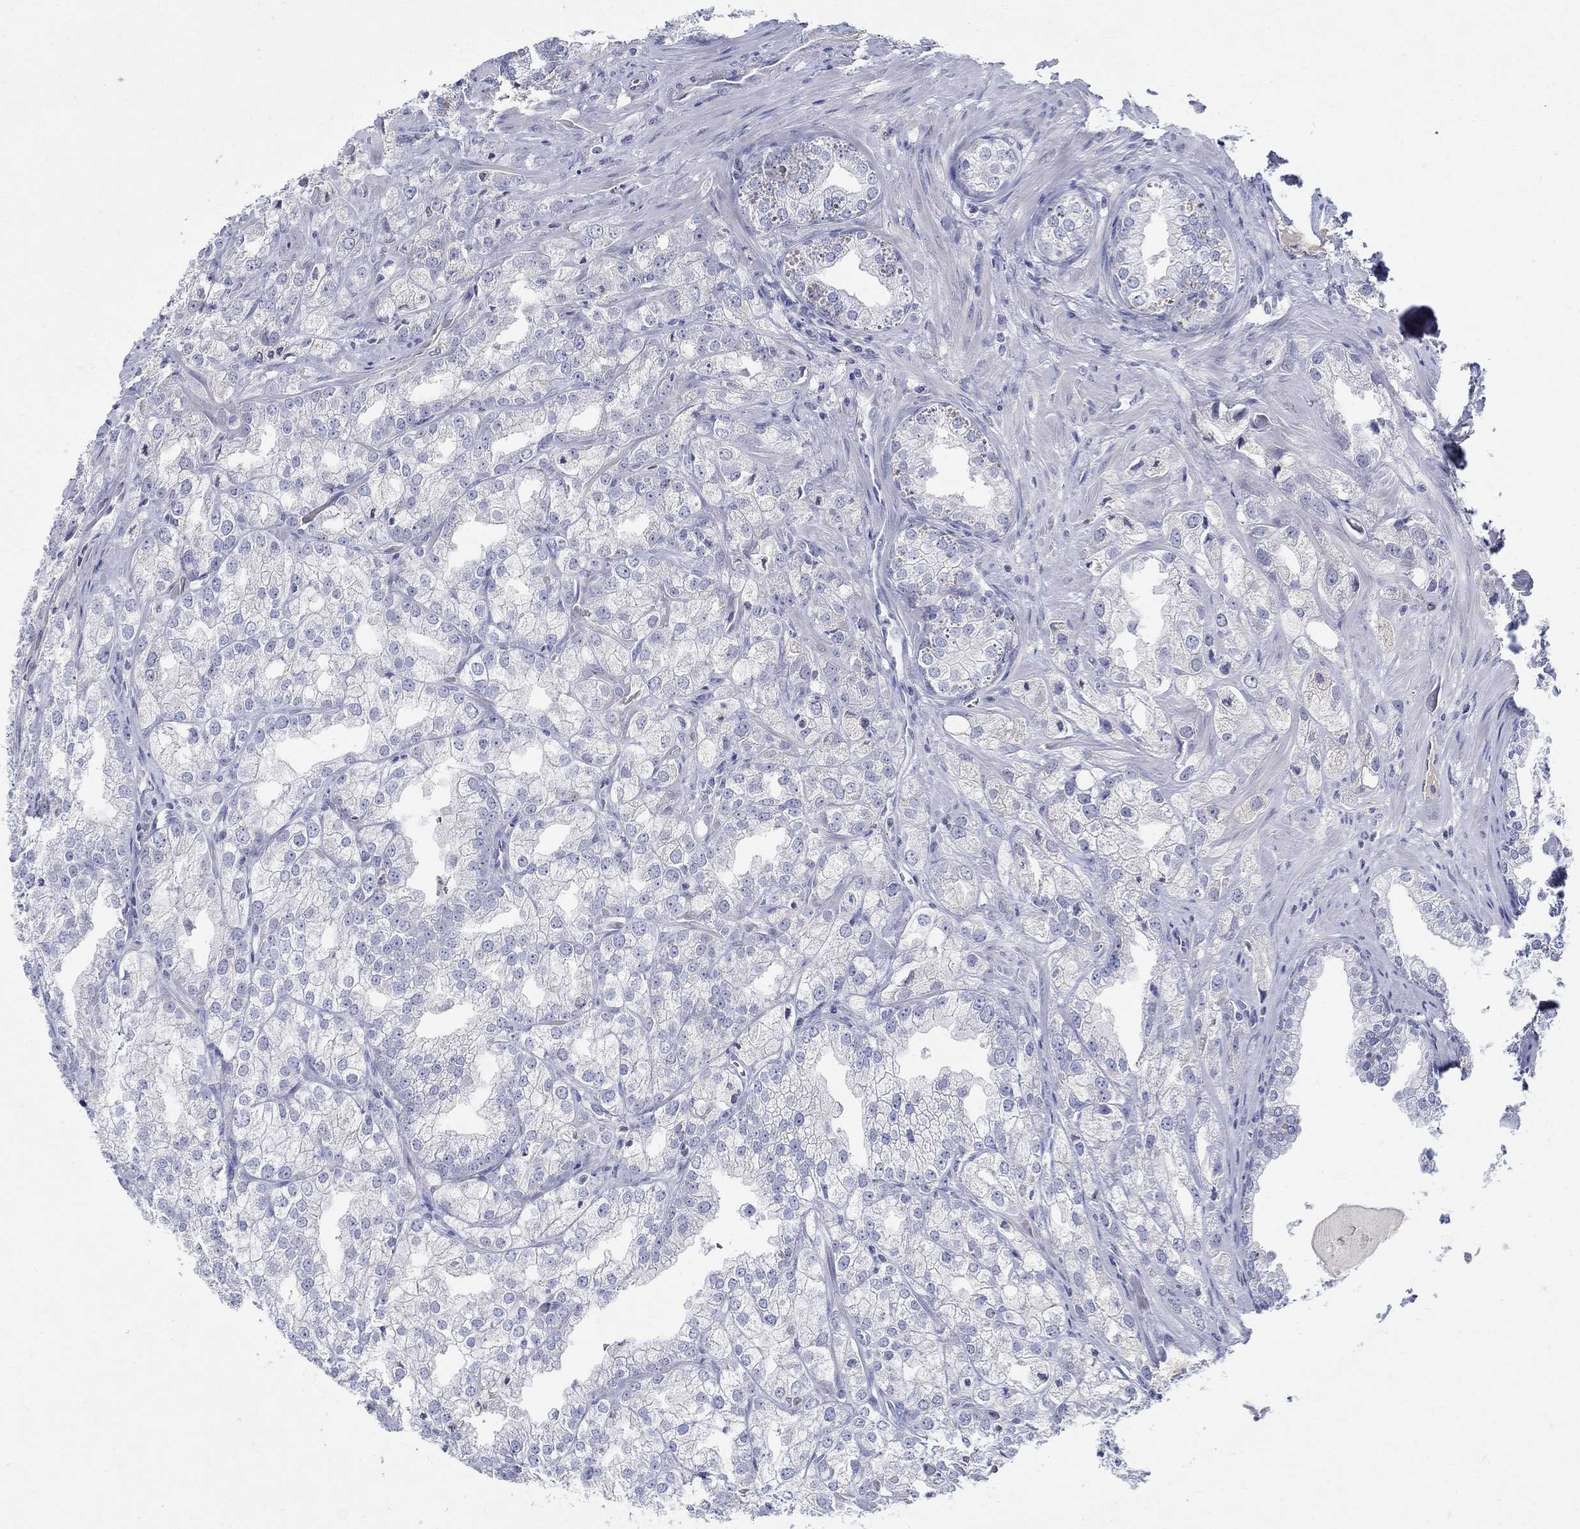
{"staining": {"intensity": "negative", "quantity": "none", "location": "none"}, "tissue": "prostate cancer", "cell_type": "Tumor cells", "image_type": "cancer", "snomed": [{"axis": "morphology", "description": "Adenocarcinoma, NOS"}, {"axis": "topography", "description": "Prostate"}], "caption": "This is an immunohistochemistry (IHC) photomicrograph of adenocarcinoma (prostate). There is no expression in tumor cells.", "gene": "CRYGD", "patient": {"sex": "male", "age": 70}}